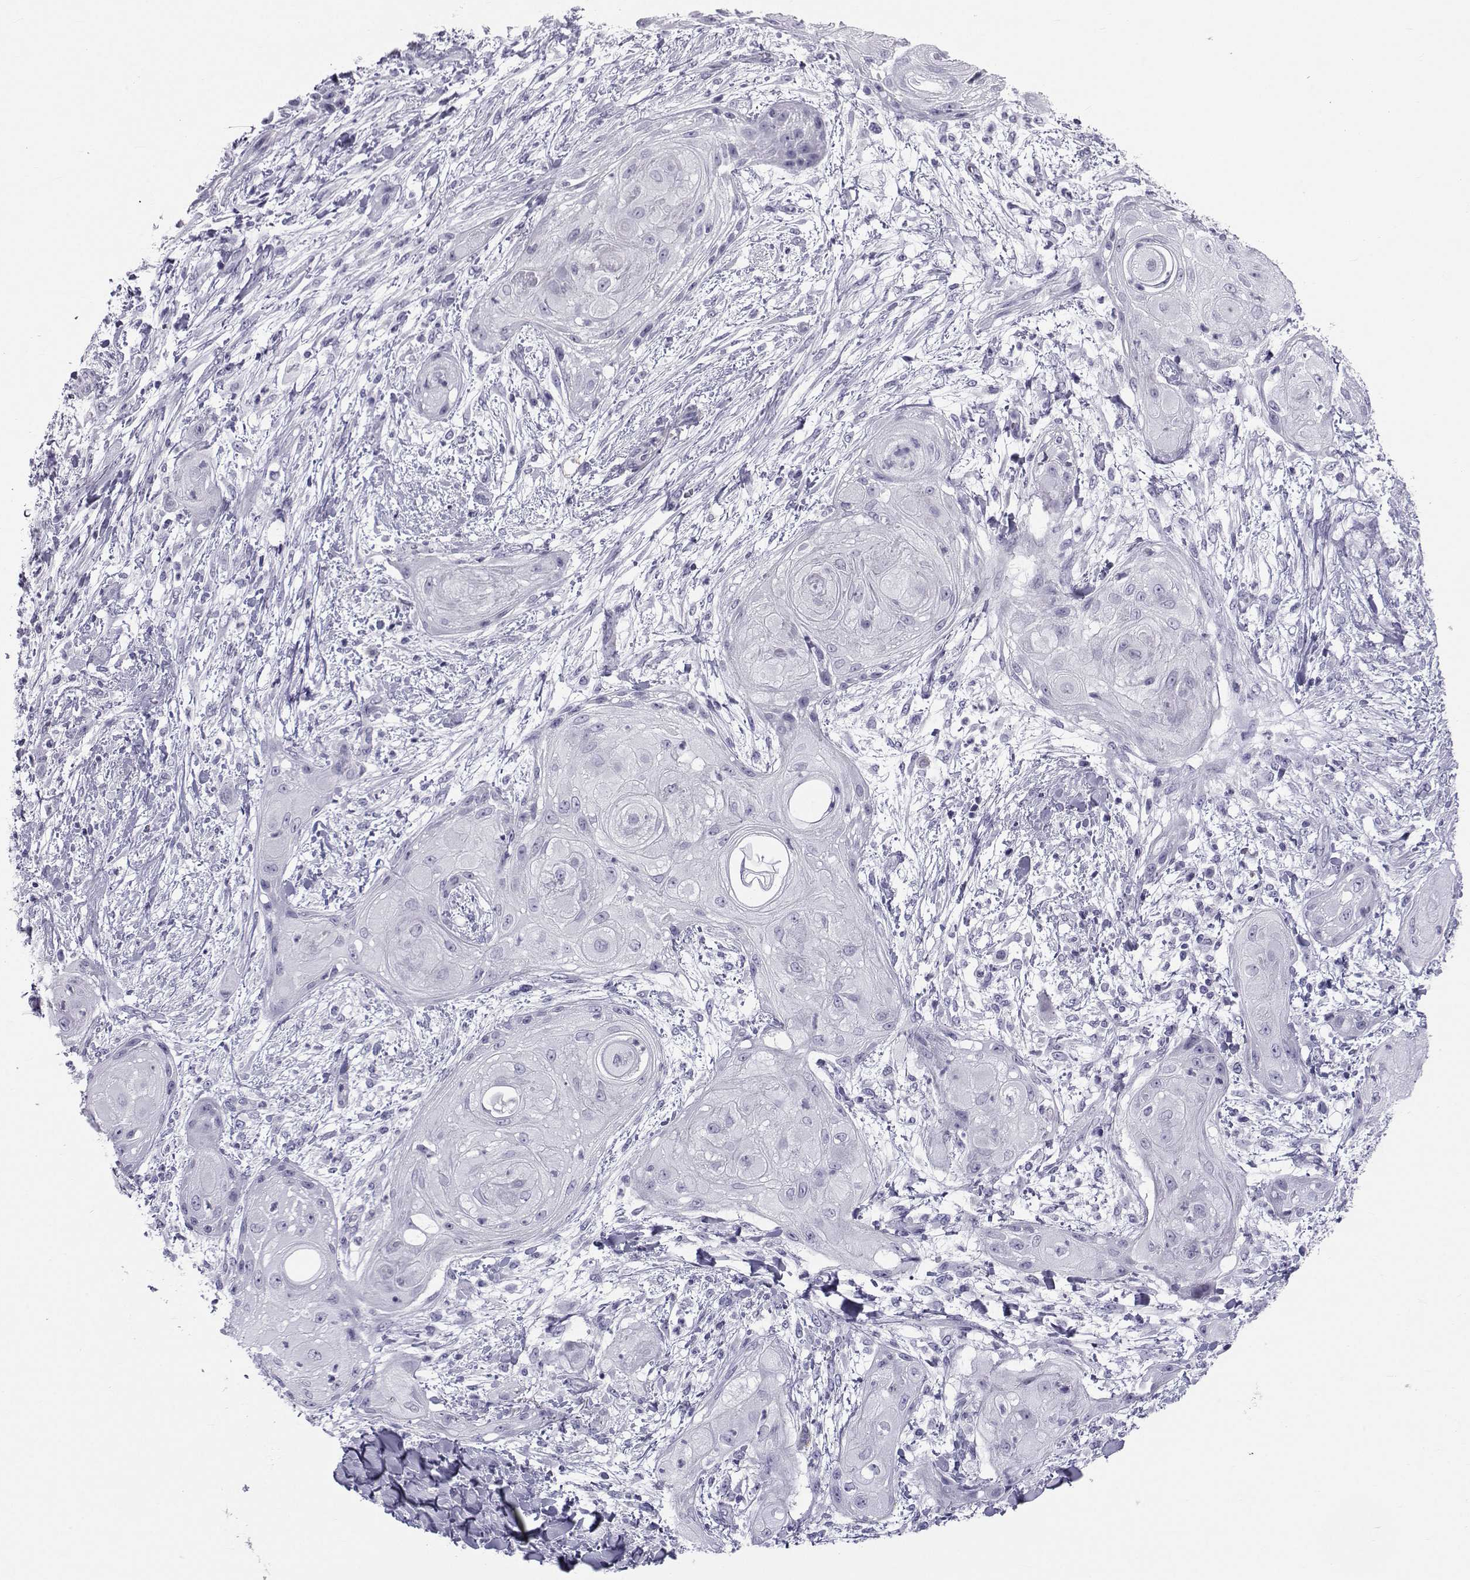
{"staining": {"intensity": "negative", "quantity": "none", "location": "none"}, "tissue": "skin cancer", "cell_type": "Tumor cells", "image_type": "cancer", "snomed": [{"axis": "morphology", "description": "Squamous cell carcinoma, NOS"}, {"axis": "topography", "description": "Skin"}], "caption": "Photomicrograph shows no protein positivity in tumor cells of squamous cell carcinoma (skin) tissue.", "gene": "SPANXD", "patient": {"sex": "male", "age": 62}}